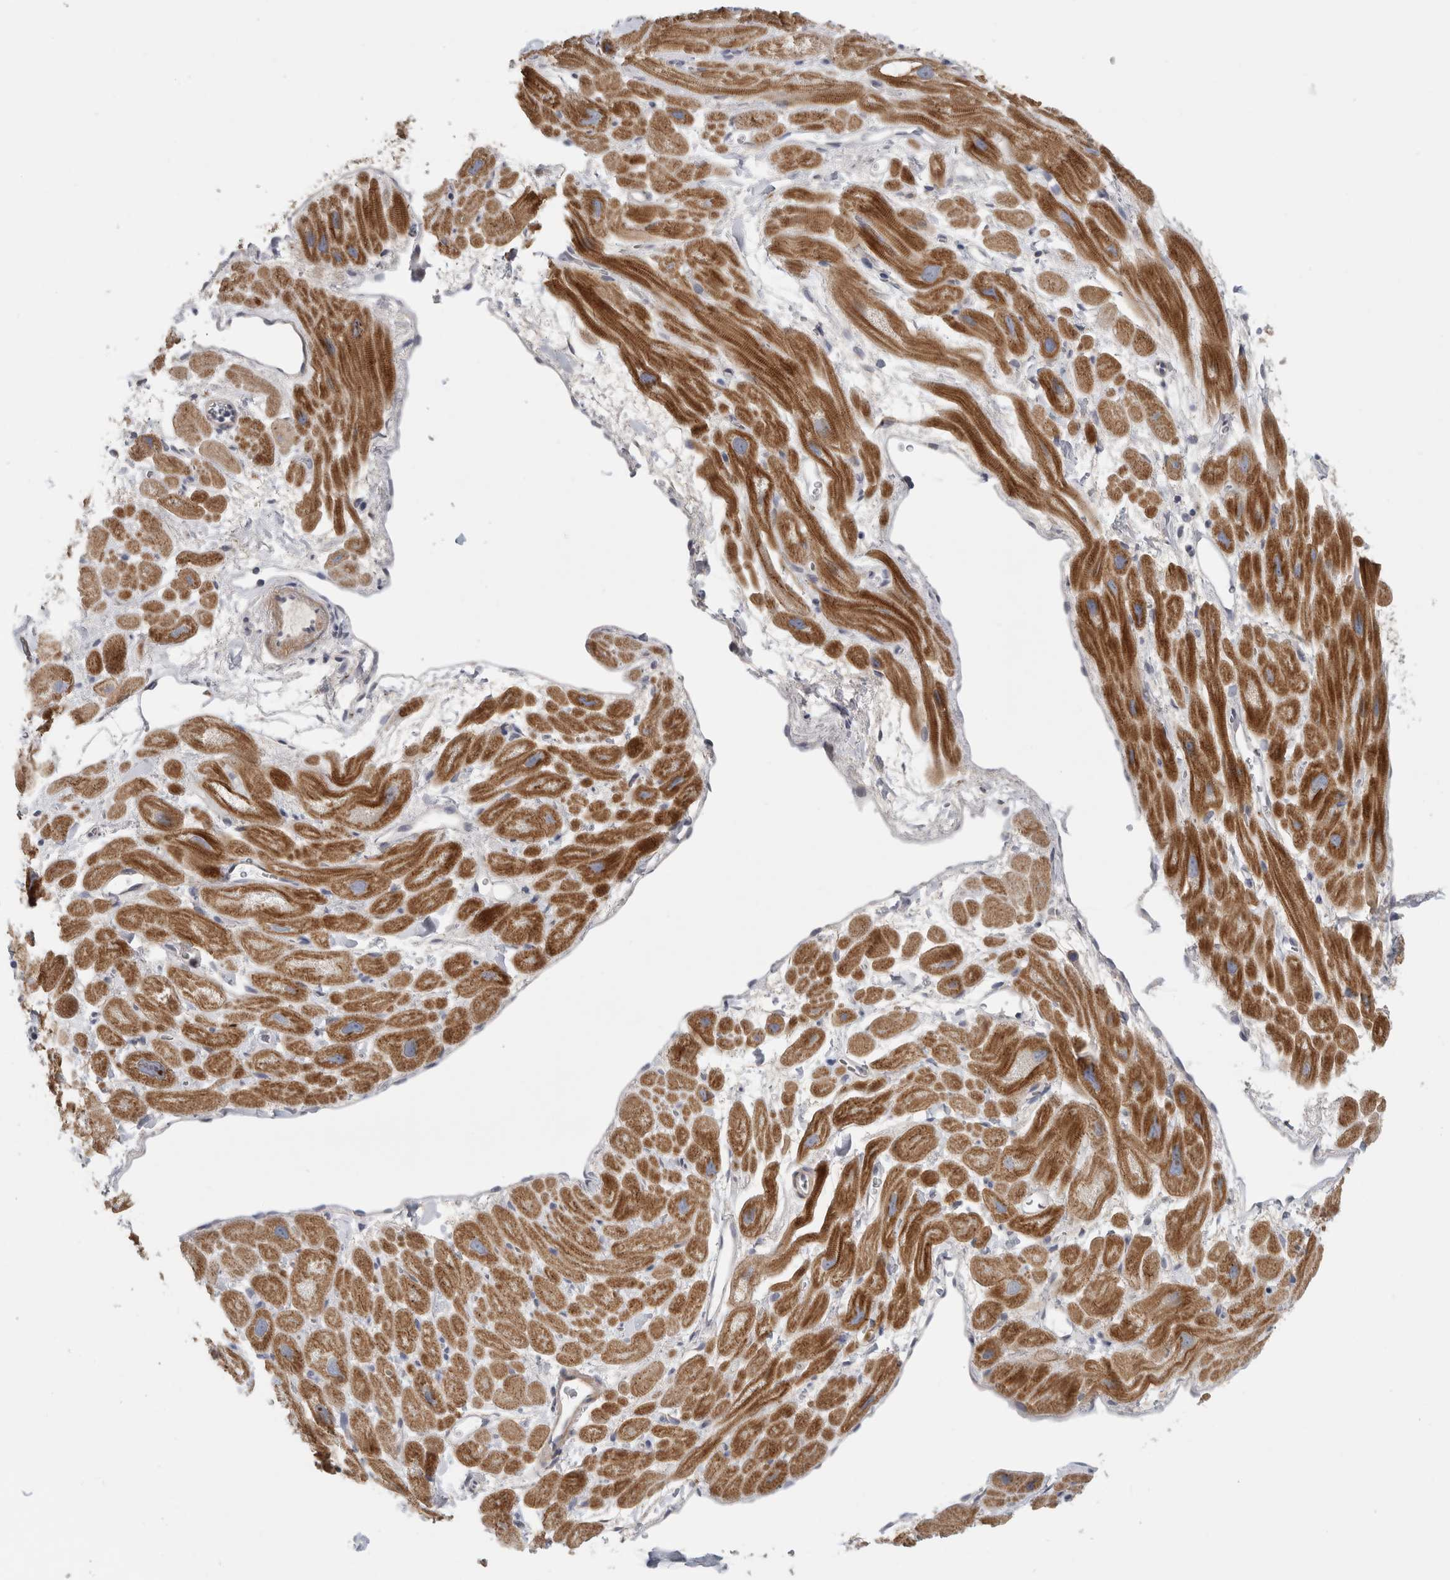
{"staining": {"intensity": "moderate", "quantity": ">75%", "location": "cytoplasmic/membranous"}, "tissue": "heart muscle", "cell_type": "Cardiomyocytes", "image_type": "normal", "snomed": [{"axis": "morphology", "description": "Normal tissue, NOS"}, {"axis": "topography", "description": "Heart"}], "caption": "A medium amount of moderate cytoplasmic/membranous positivity is seen in approximately >75% of cardiomyocytes in normal heart muscle.", "gene": "MGAT1", "patient": {"sex": "male", "age": 49}}